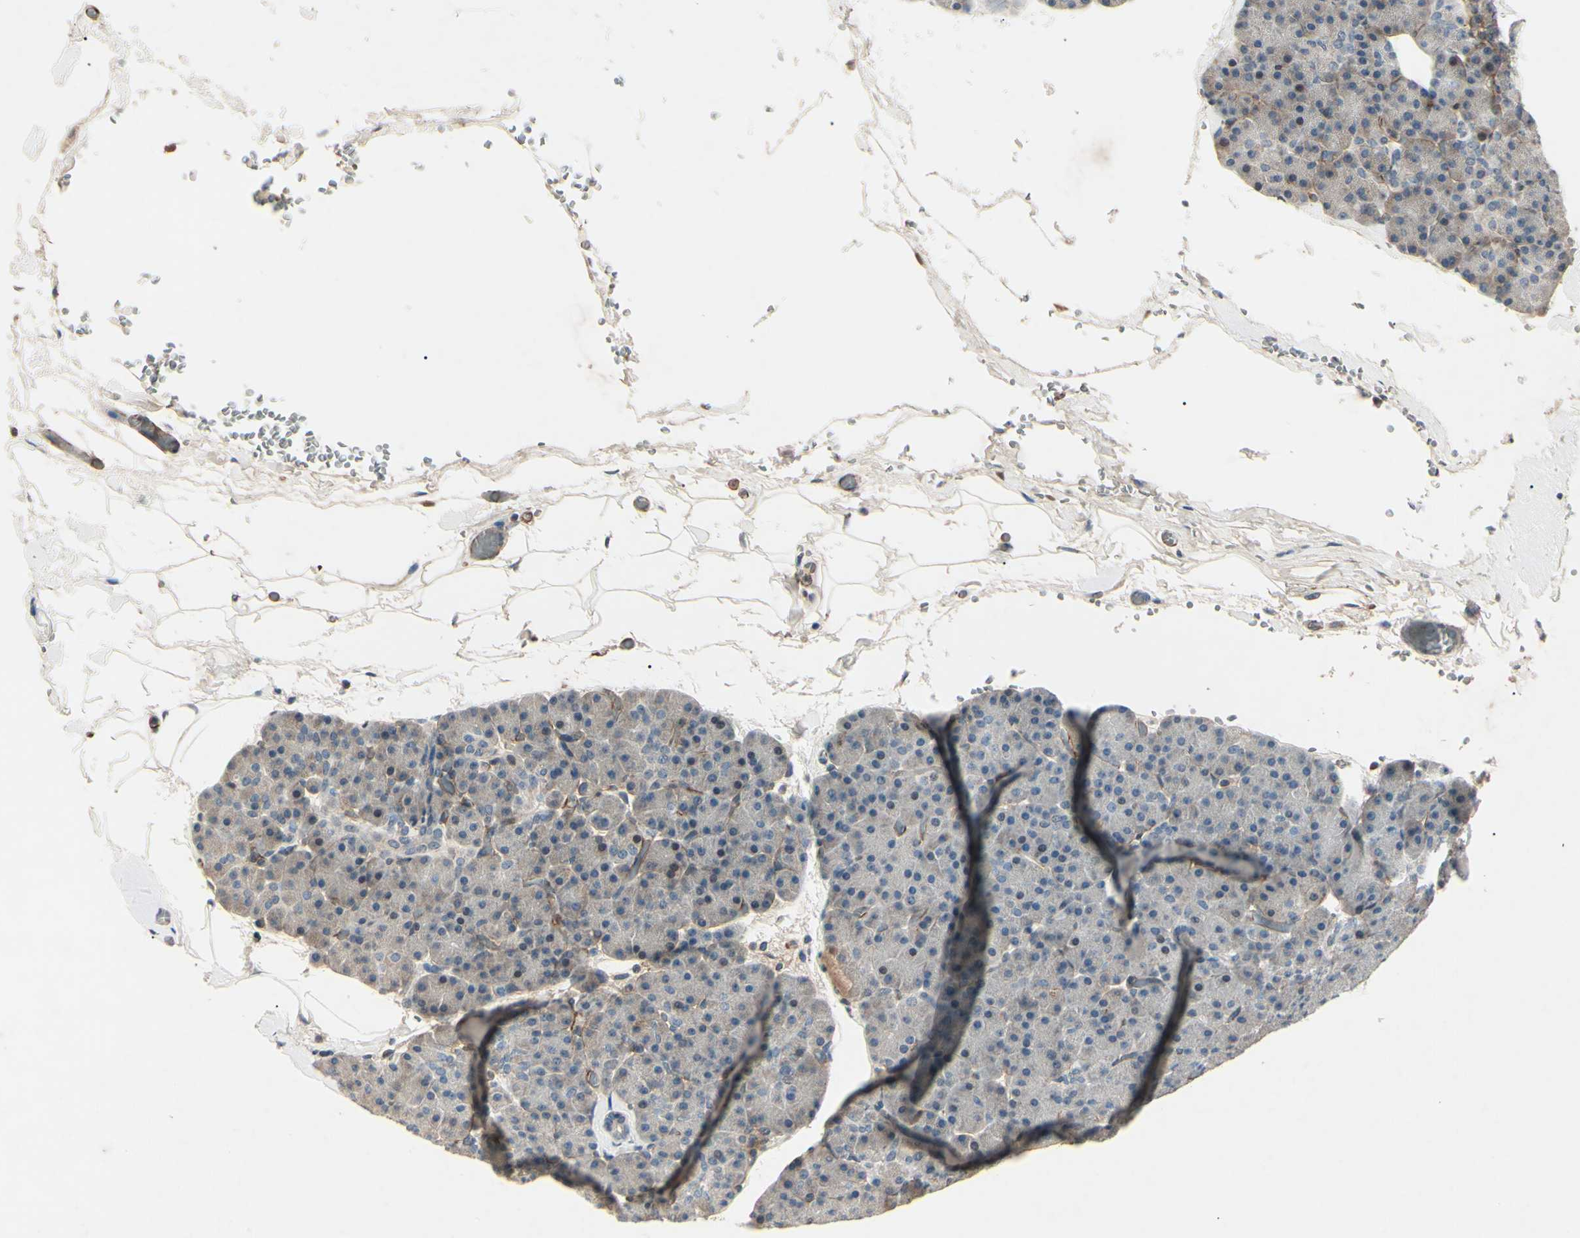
{"staining": {"intensity": "negative", "quantity": "none", "location": "none"}, "tissue": "pancreas", "cell_type": "Exocrine glandular cells", "image_type": "normal", "snomed": [{"axis": "morphology", "description": "Normal tissue, NOS"}, {"axis": "topography", "description": "Pancreas"}], "caption": "Exocrine glandular cells show no significant positivity in normal pancreas. (DAB (3,3'-diaminobenzidine) IHC, high magnification).", "gene": "AEBP1", "patient": {"sex": "female", "age": 35}}